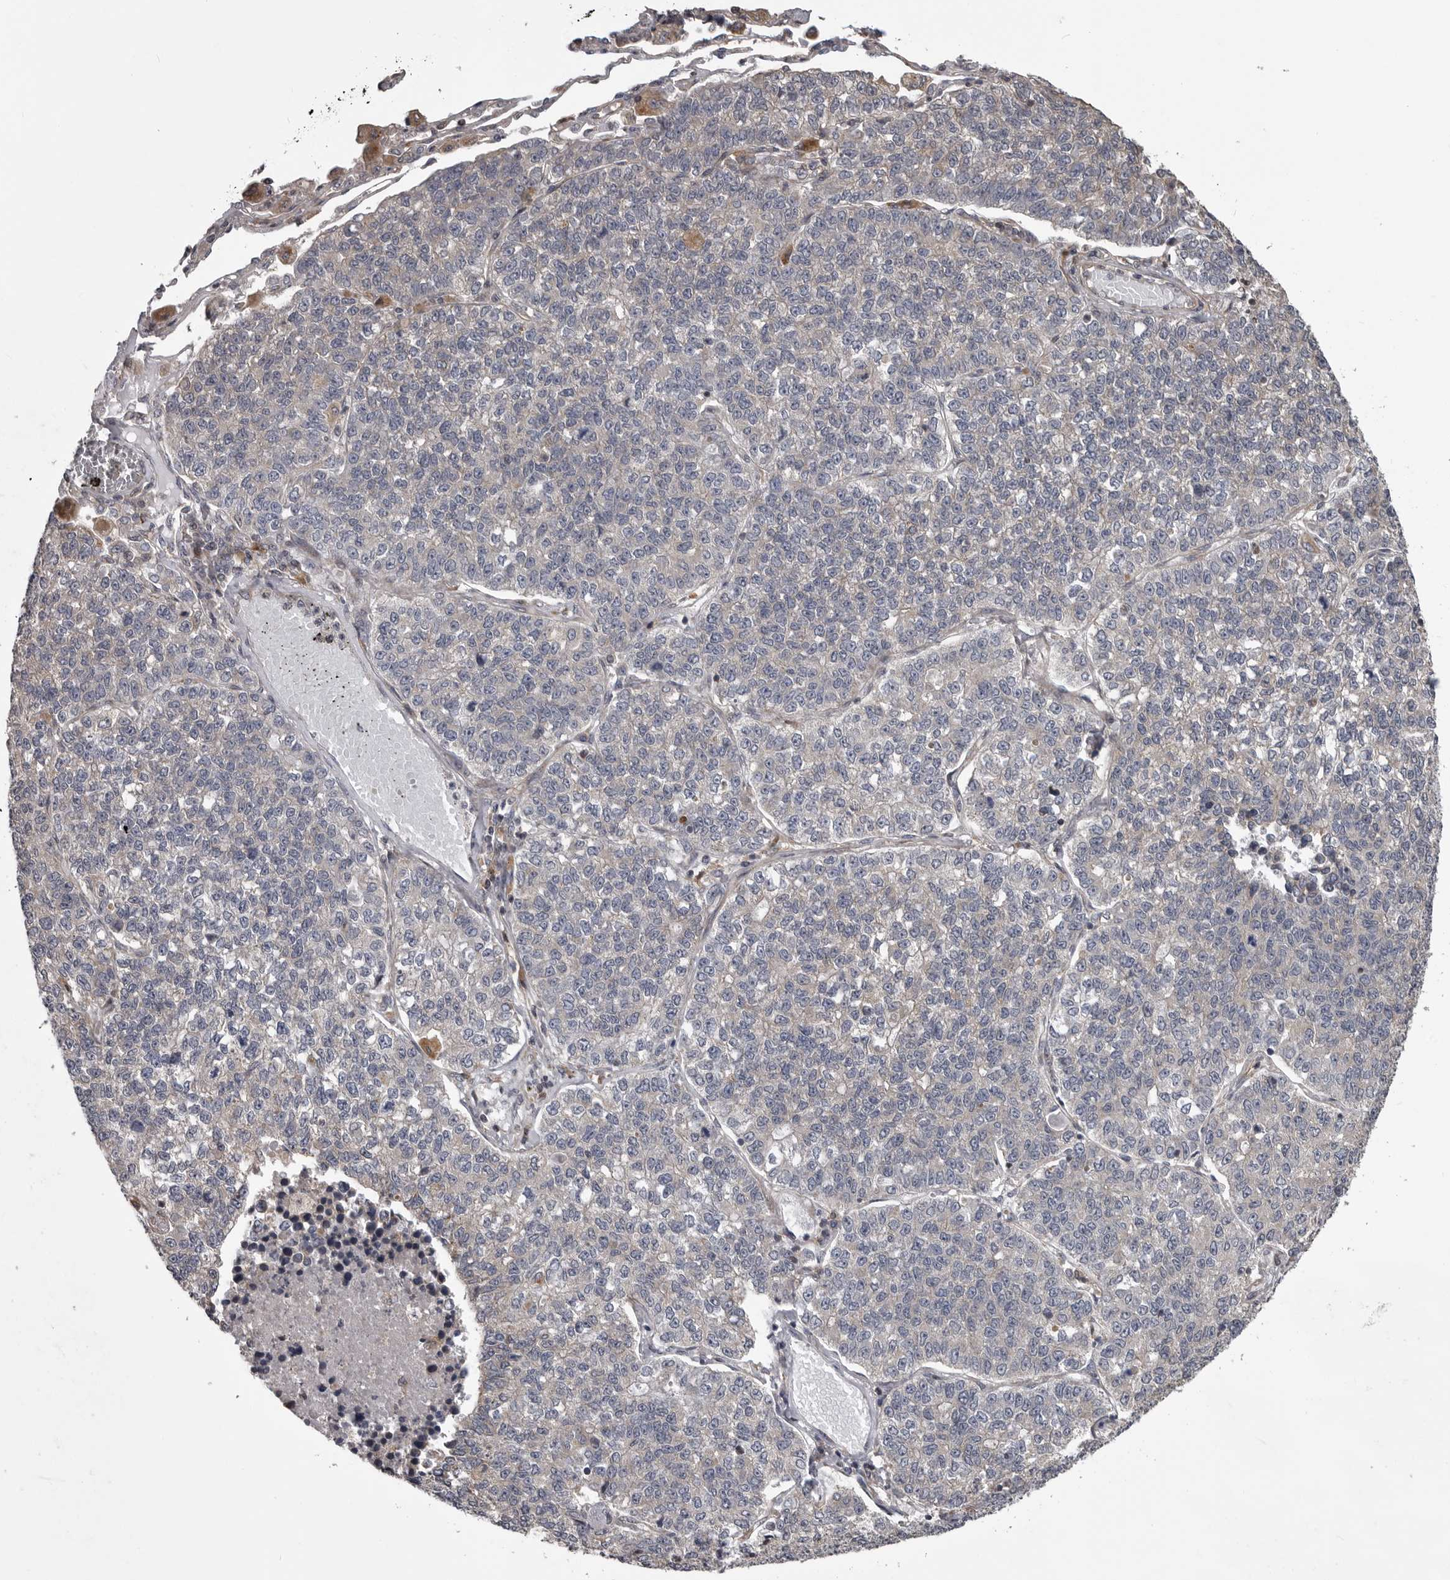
{"staining": {"intensity": "negative", "quantity": "none", "location": "none"}, "tissue": "lung cancer", "cell_type": "Tumor cells", "image_type": "cancer", "snomed": [{"axis": "morphology", "description": "Adenocarcinoma, NOS"}, {"axis": "topography", "description": "Lung"}], "caption": "Photomicrograph shows no protein positivity in tumor cells of lung cancer tissue. (DAB immunohistochemistry (IHC) with hematoxylin counter stain).", "gene": "ZNRF1", "patient": {"sex": "male", "age": 49}}